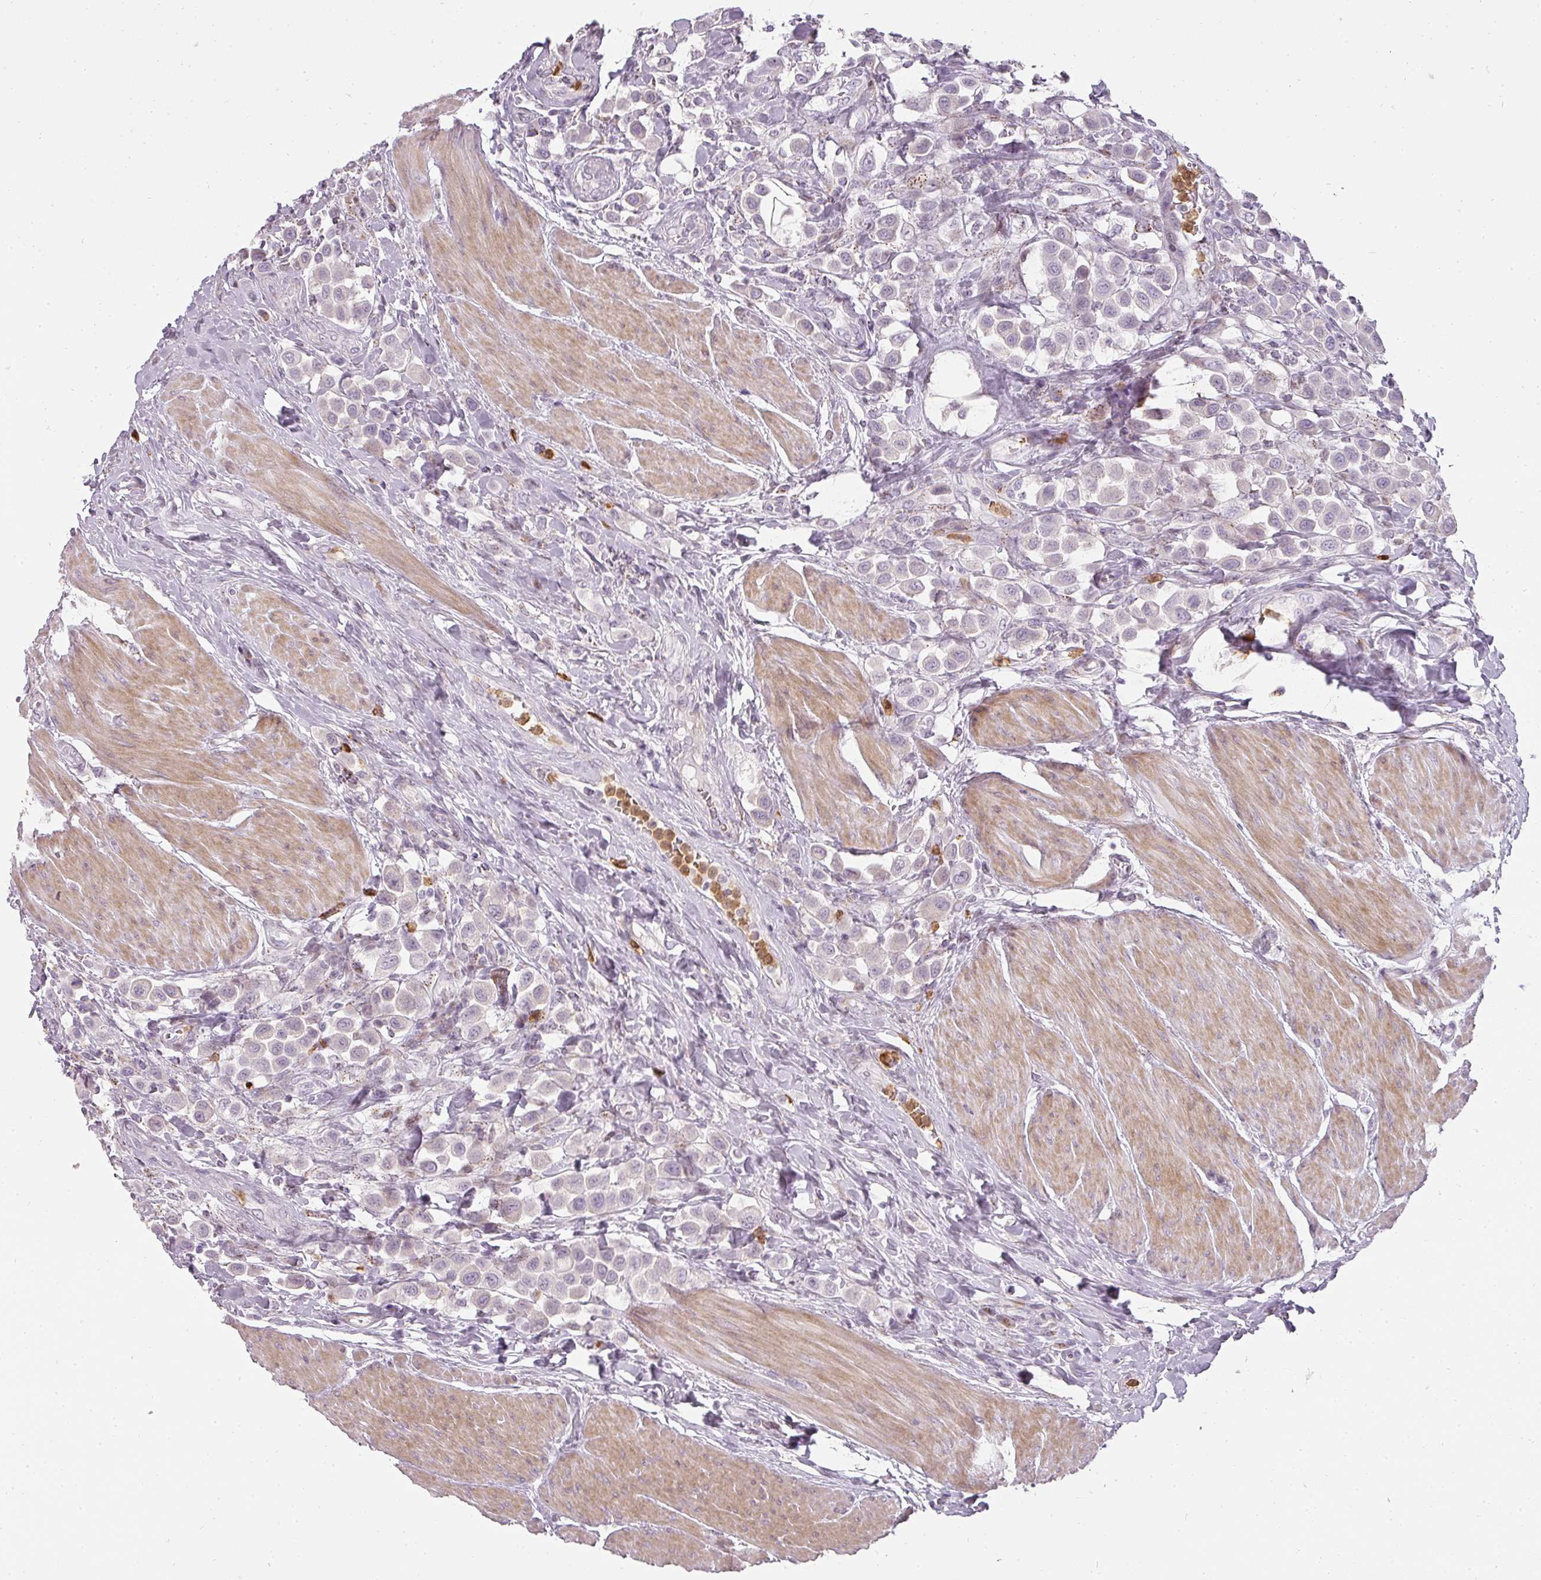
{"staining": {"intensity": "negative", "quantity": "none", "location": "none"}, "tissue": "urothelial cancer", "cell_type": "Tumor cells", "image_type": "cancer", "snomed": [{"axis": "morphology", "description": "Urothelial carcinoma, High grade"}, {"axis": "topography", "description": "Urinary bladder"}], "caption": "Tumor cells are negative for protein expression in human high-grade urothelial carcinoma.", "gene": "BIK", "patient": {"sex": "male", "age": 50}}